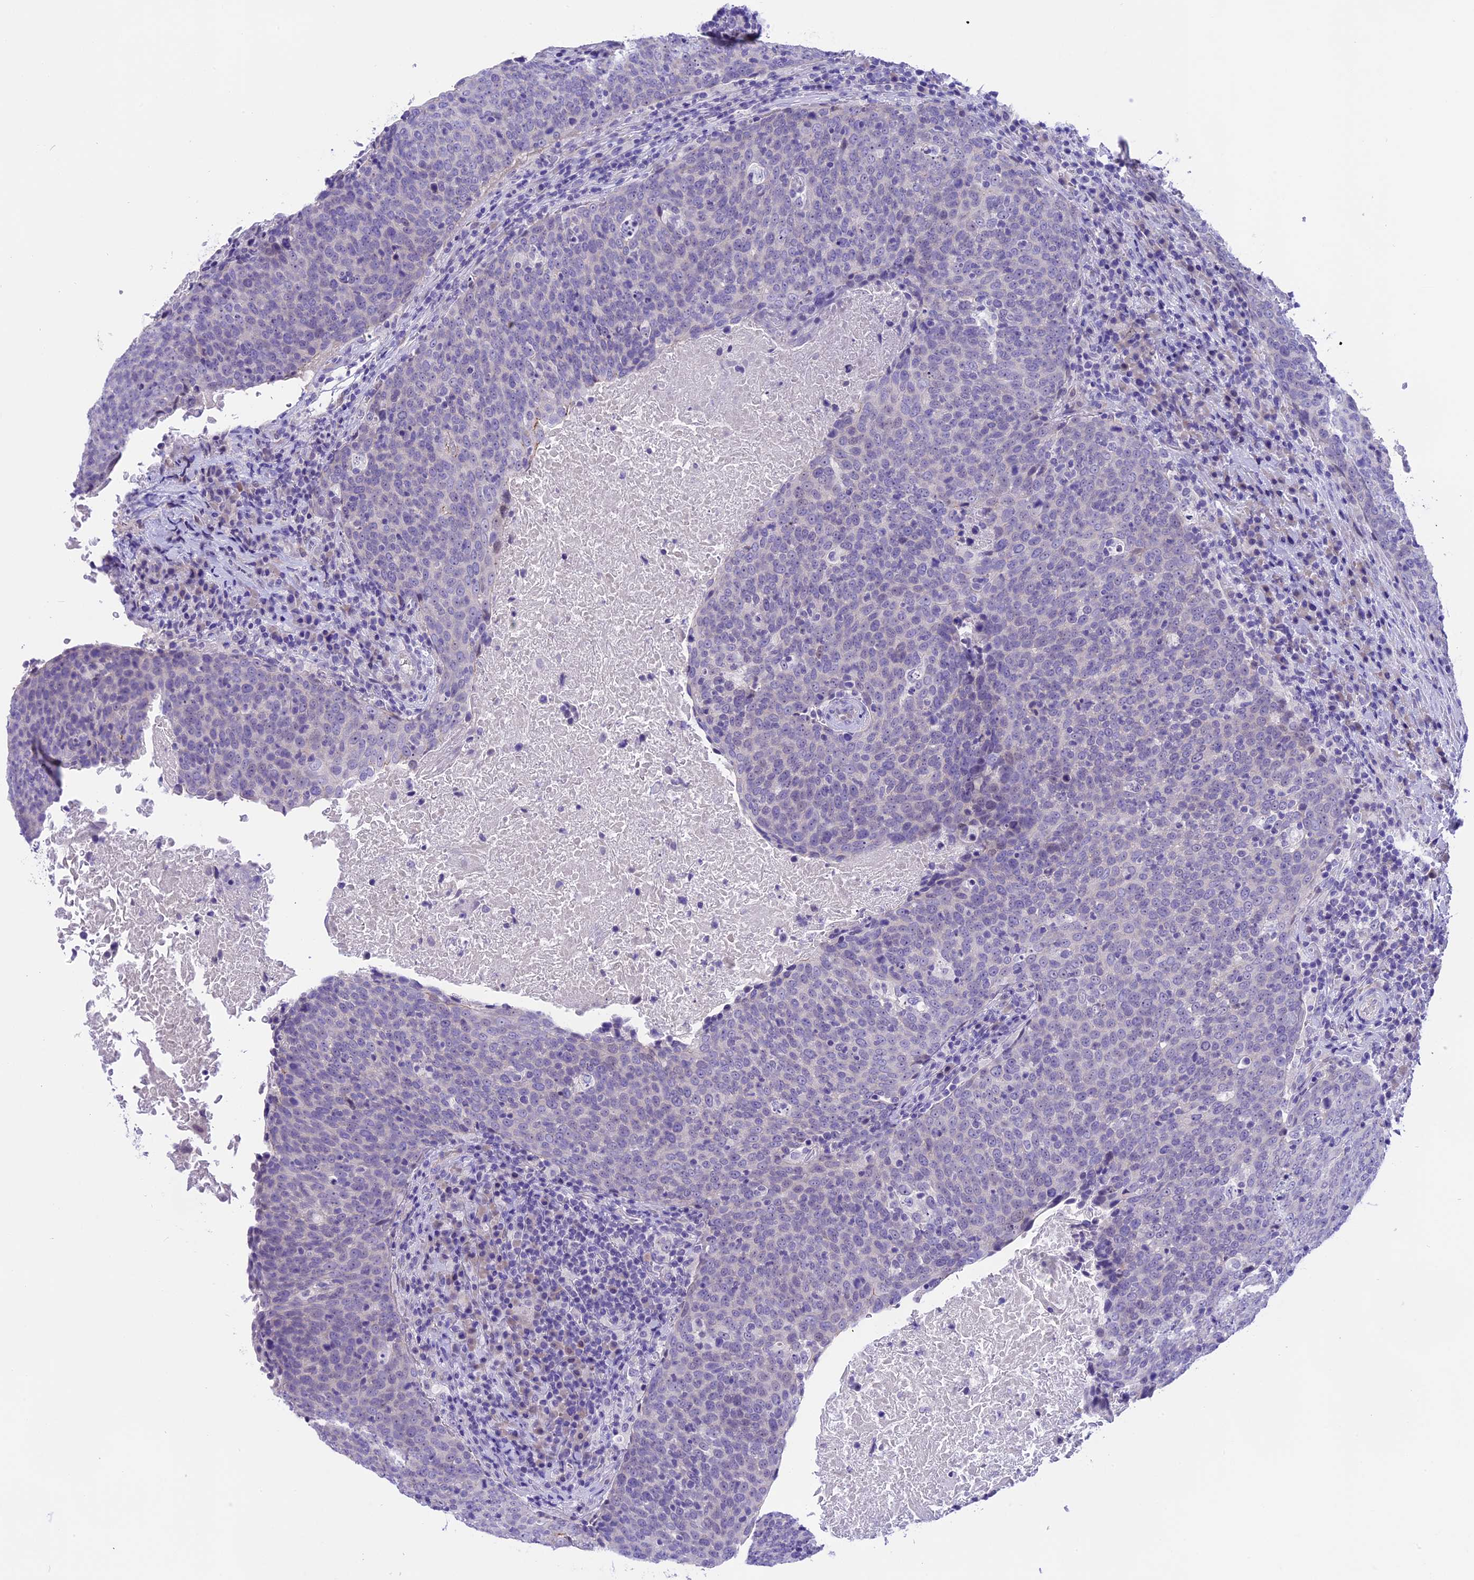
{"staining": {"intensity": "negative", "quantity": "none", "location": "none"}, "tissue": "head and neck cancer", "cell_type": "Tumor cells", "image_type": "cancer", "snomed": [{"axis": "morphology", "description": "Squamous cell carcinoma, NOS"}, {"axis": "morphology", "description": "Squamous cell carcinoma, metastatic, NOS"}, {"axis": "topography", "description": "Lymph node"}, {"axis": "topography", "description": "Head-Neck"}], "caption": "Tumor cells show no significant protein positivity in metastatic squamous cell carcinoma (head and neck). (Immunohistochemistry (ihc), brightfield microscopy, high magnification).", "gene": "PRR15", "patient": {"sex": "male", "age": 62}}